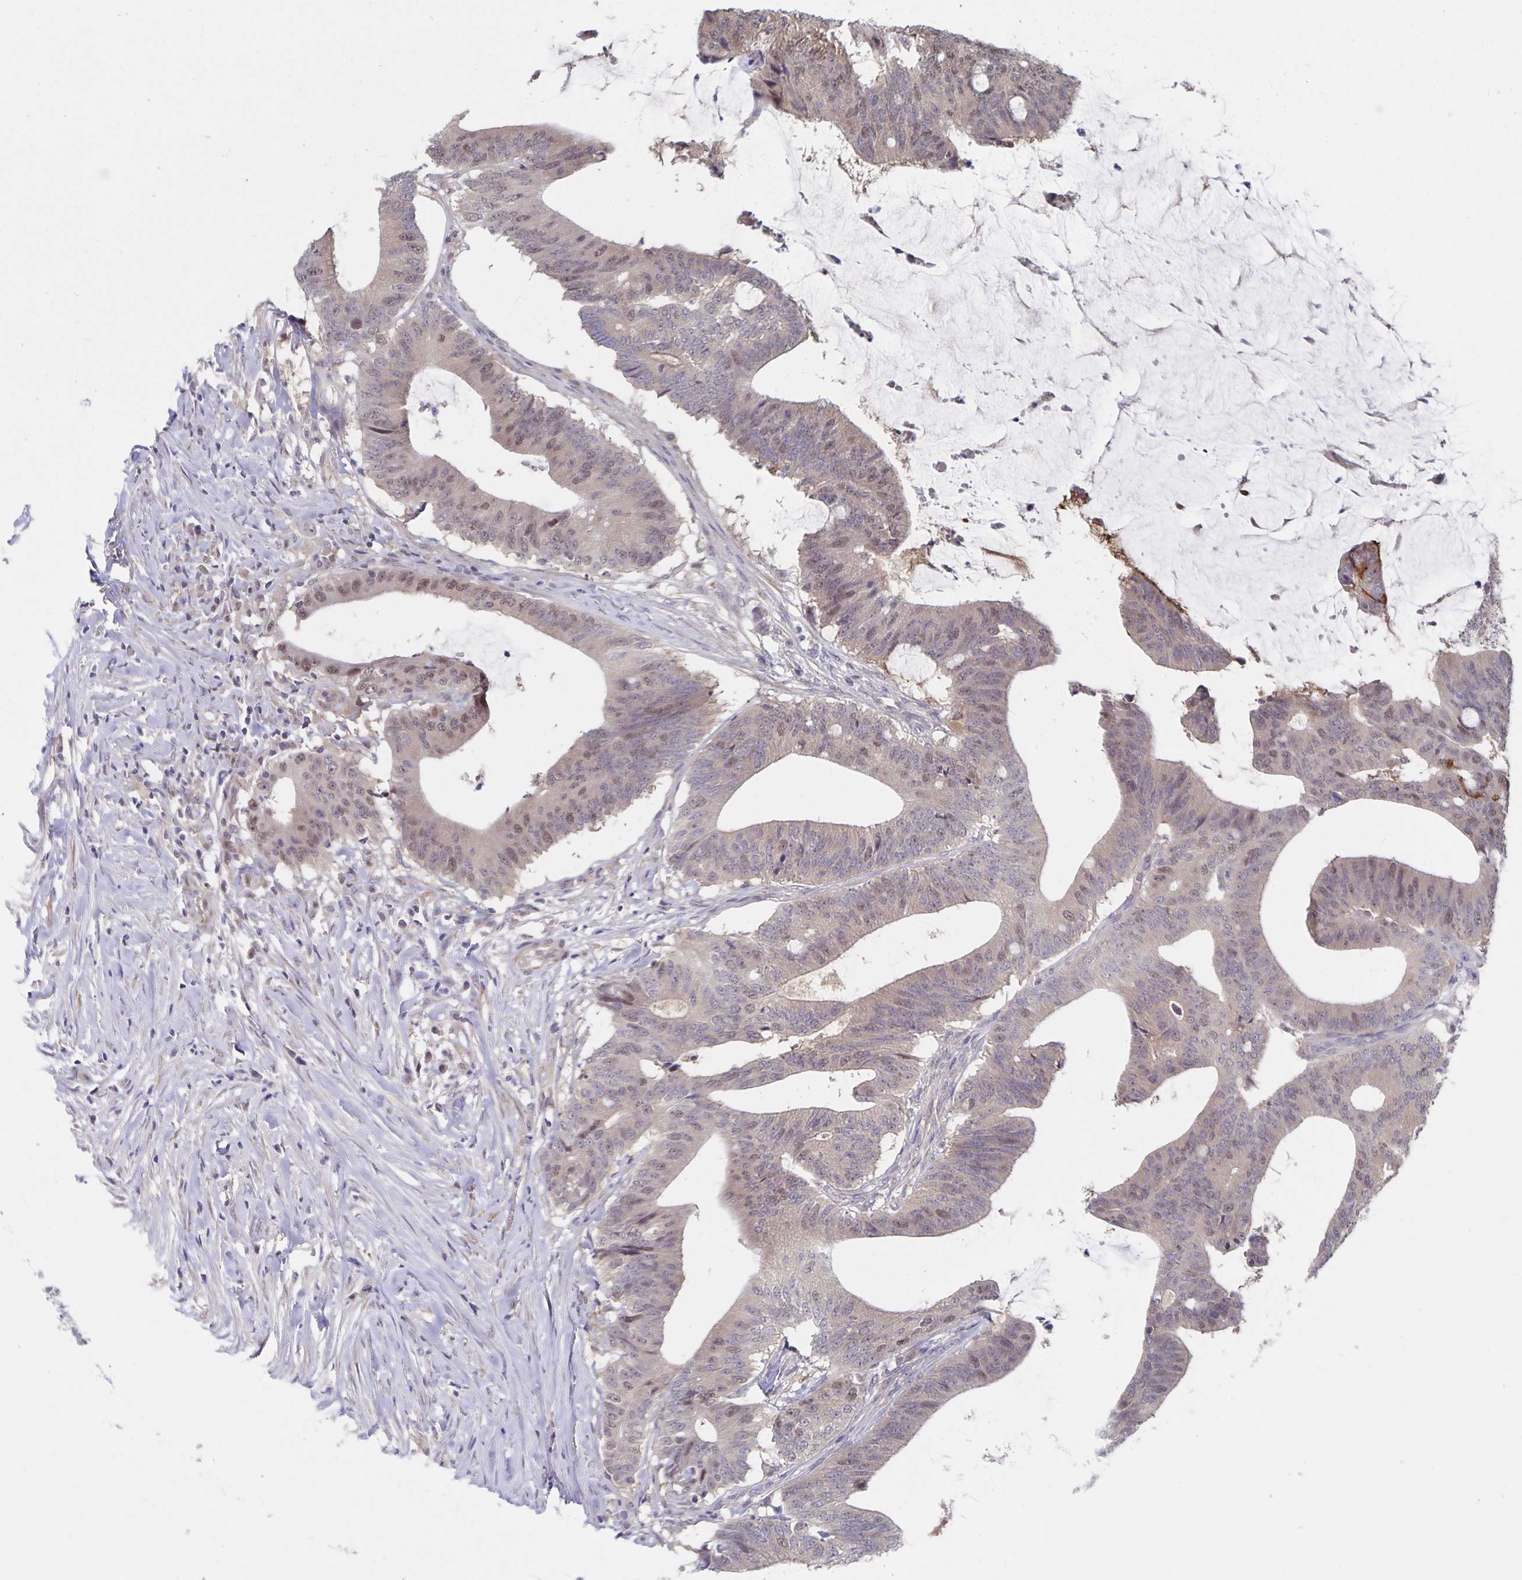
{"staining": {"intensity": "weak", "quantity": "<25%", "location": "nuclear"}, "tissue": "colorectal cancer", "cell_type": "Tumor cells", "image_type": "cancer", "snomed": [{"axis": "morphology", "description": "Adenocarcinoma, NOS"}, {"axis": "topography", "description": "Colon"}], "caption": "Immunohistochemical staining of colorectal adenocarcinoma demonstrates no significant positivity in tumor cells. (DAB (3,3'-diaminobenzidine) immunohistochemistry (IHC) visualized using brightfield microscopy, high magnification).", "gene": "BAG6", "patient": {"sex": "female", "age": 43}}